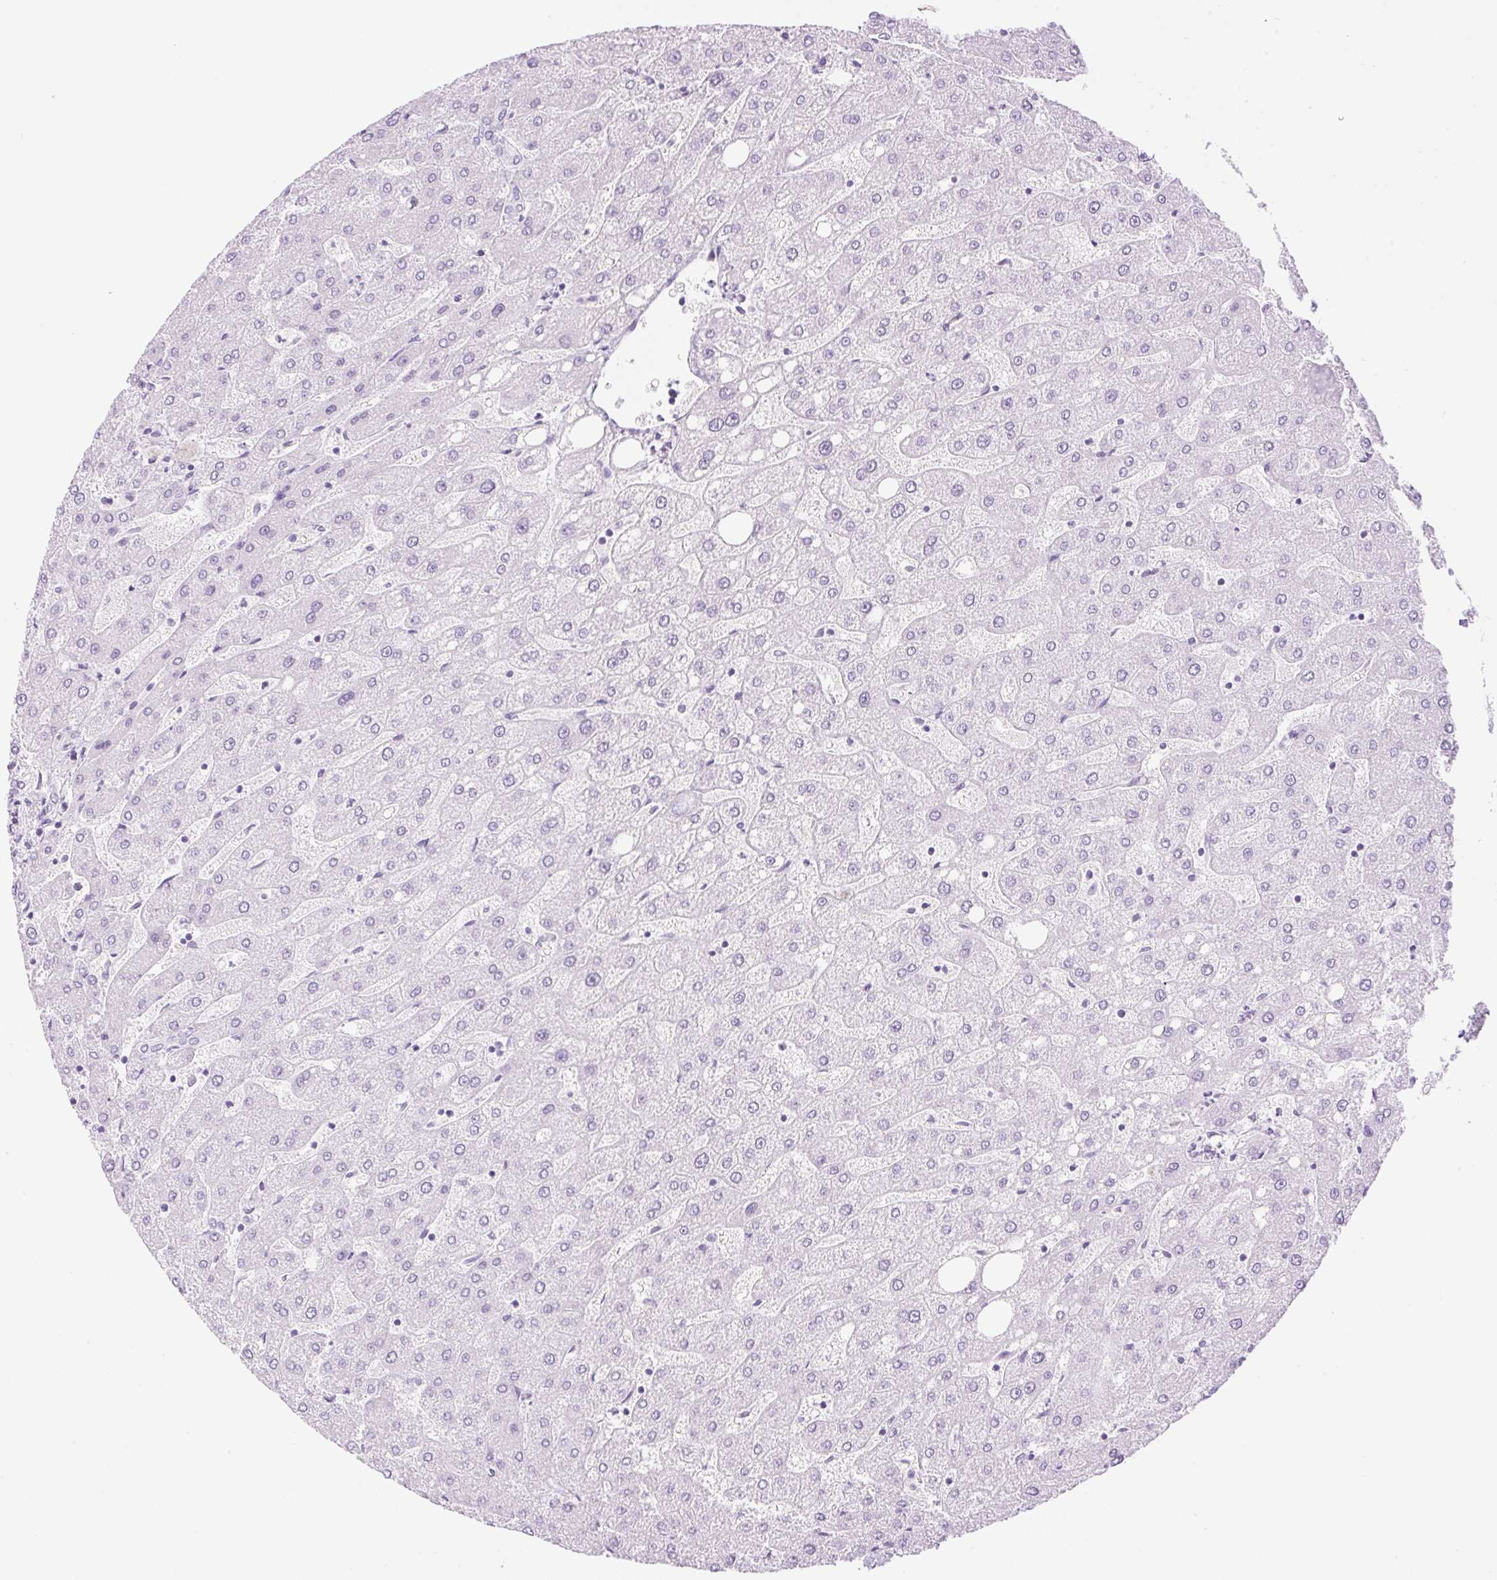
{"staining": {"intensity": "negative", "quantity": "none", "location": "none"}, "tissue": "liver", "cell_type": "Cholangiocytes", "image_type": "normal", "snomed": [{"axis": "morphology", "description": "Normal tissue, NOS"}, {"axis": "topography", "description": "Liver"}], "caption": "This is an immunohistochemistry histopathology image of unremarkable human liver. There is no staining in cholangiocytes.", "gene": "SPRR4", "patient": {"sex": "male", "age": 67}}